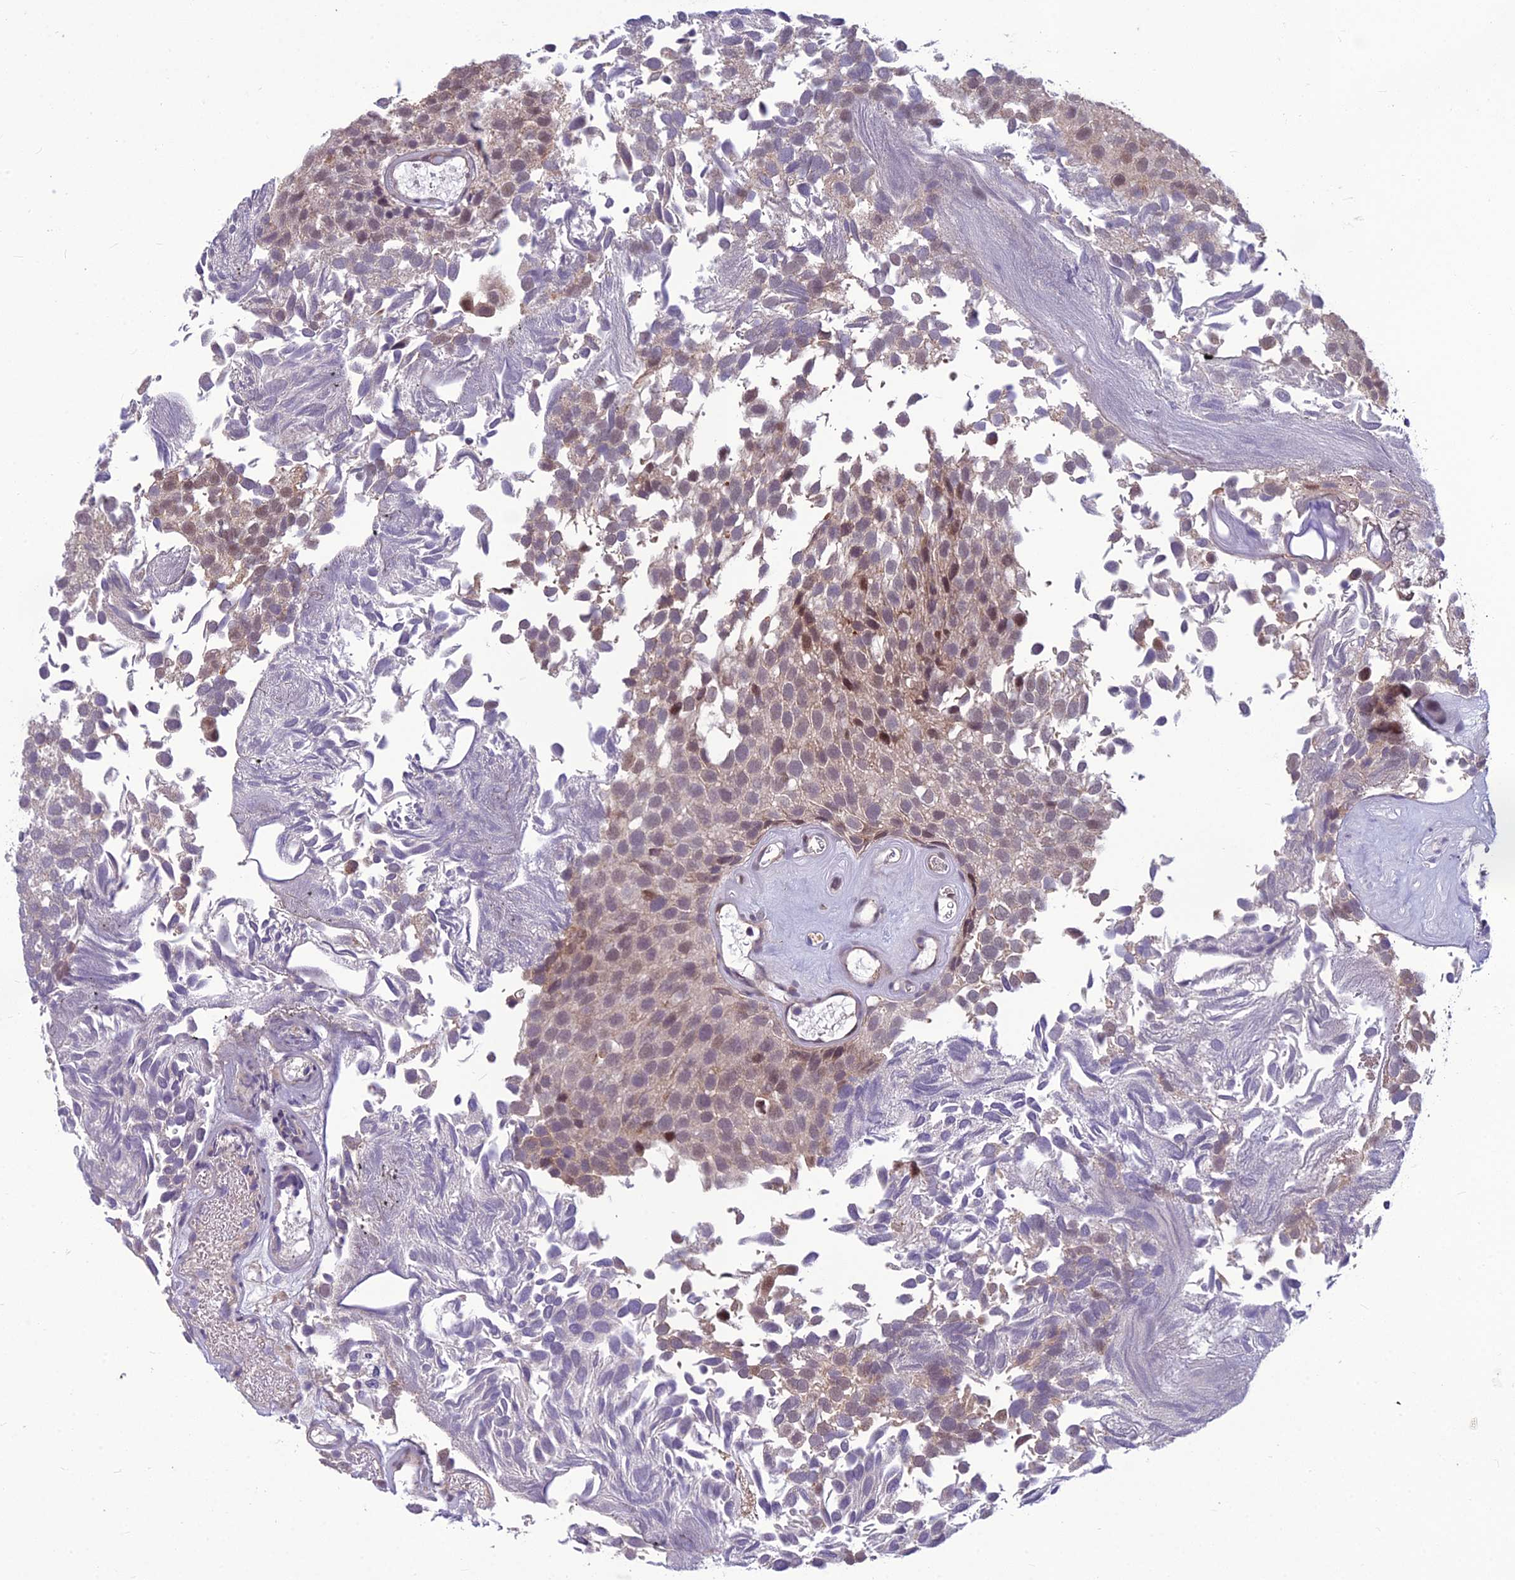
{"staining": {"intensity": "weak", "quantity": "25%-75%", "location": "cytoplasmic/membranous,nuclear"}, "tissue": "urothelial cancer", "cell_type": "Tumor cells", "image_type": "cancer", "snomed": [{"axis": "morphology", "description": "Urothelial carcinoma, Low grade"}, {"axis": "topography", "description": "Urinary bladder"}], "caption": "This histopathology image reveals immunohistochemistry (IHC) staining of human urothelial cancer, with low weak cytoplasmic/membranous and nuclear positivity in about 25%-75% of tumor cells.", "gene": "FBRS", "patient": {"sex": "male", "age": 89}}